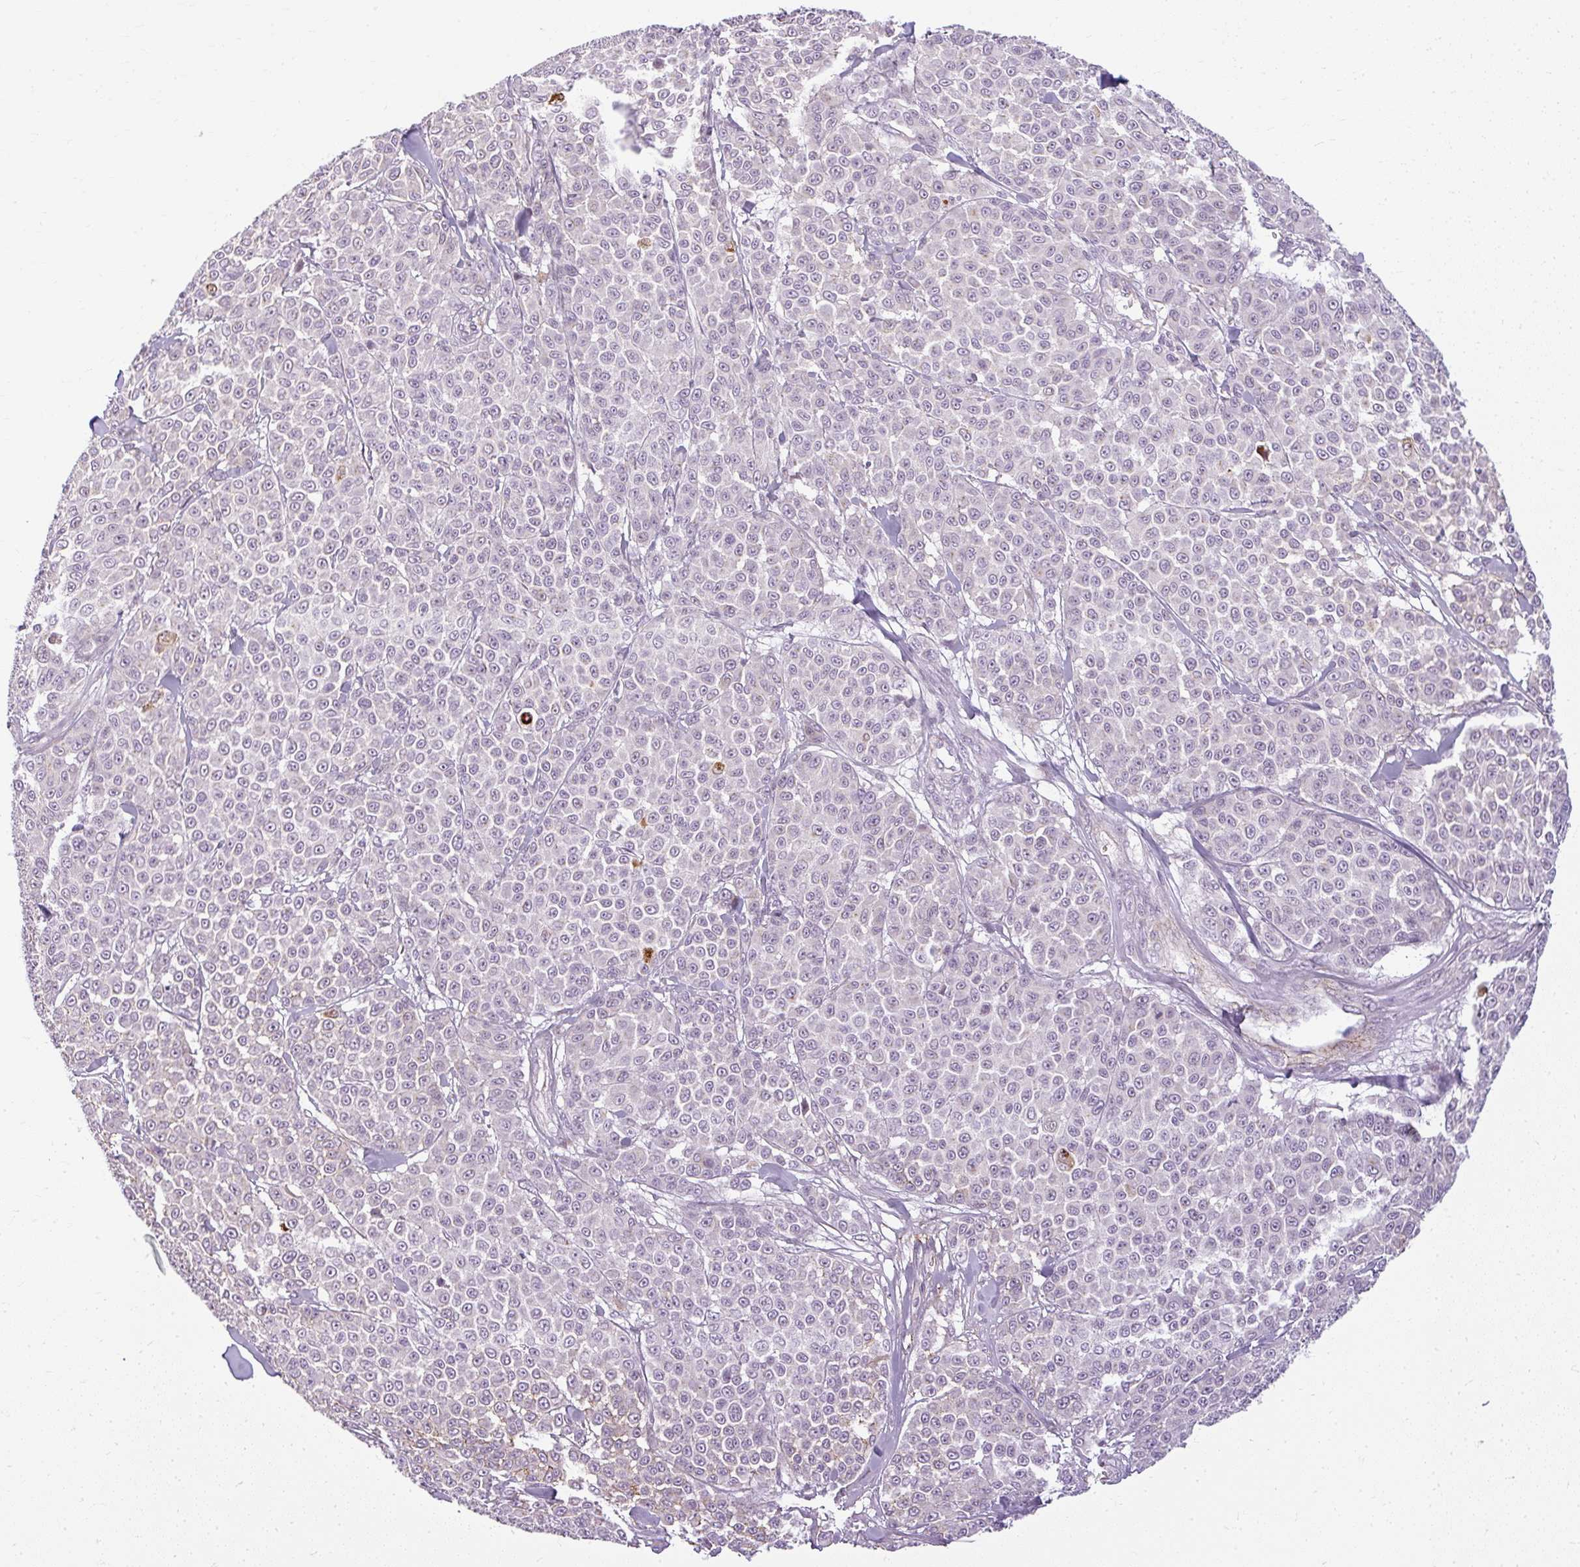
{"staining": {"intensity": "negative", "quantity": "none", "location": "none"}, "tissue": "melanoma", "cell_type": "Tumor cells", "image_type": "cancer", "snomed": [{"axis": "morphology", "description": "Malignant melanoma, NOS"}, {"axis": "topography", "description": "Skin"}], "caption": "This is an IHC photomicrograph of human melanoma. There is no positivity in tumor cells.", "gene": "ZFYVE26", "patient": {"sex": "male", "age": 46}}